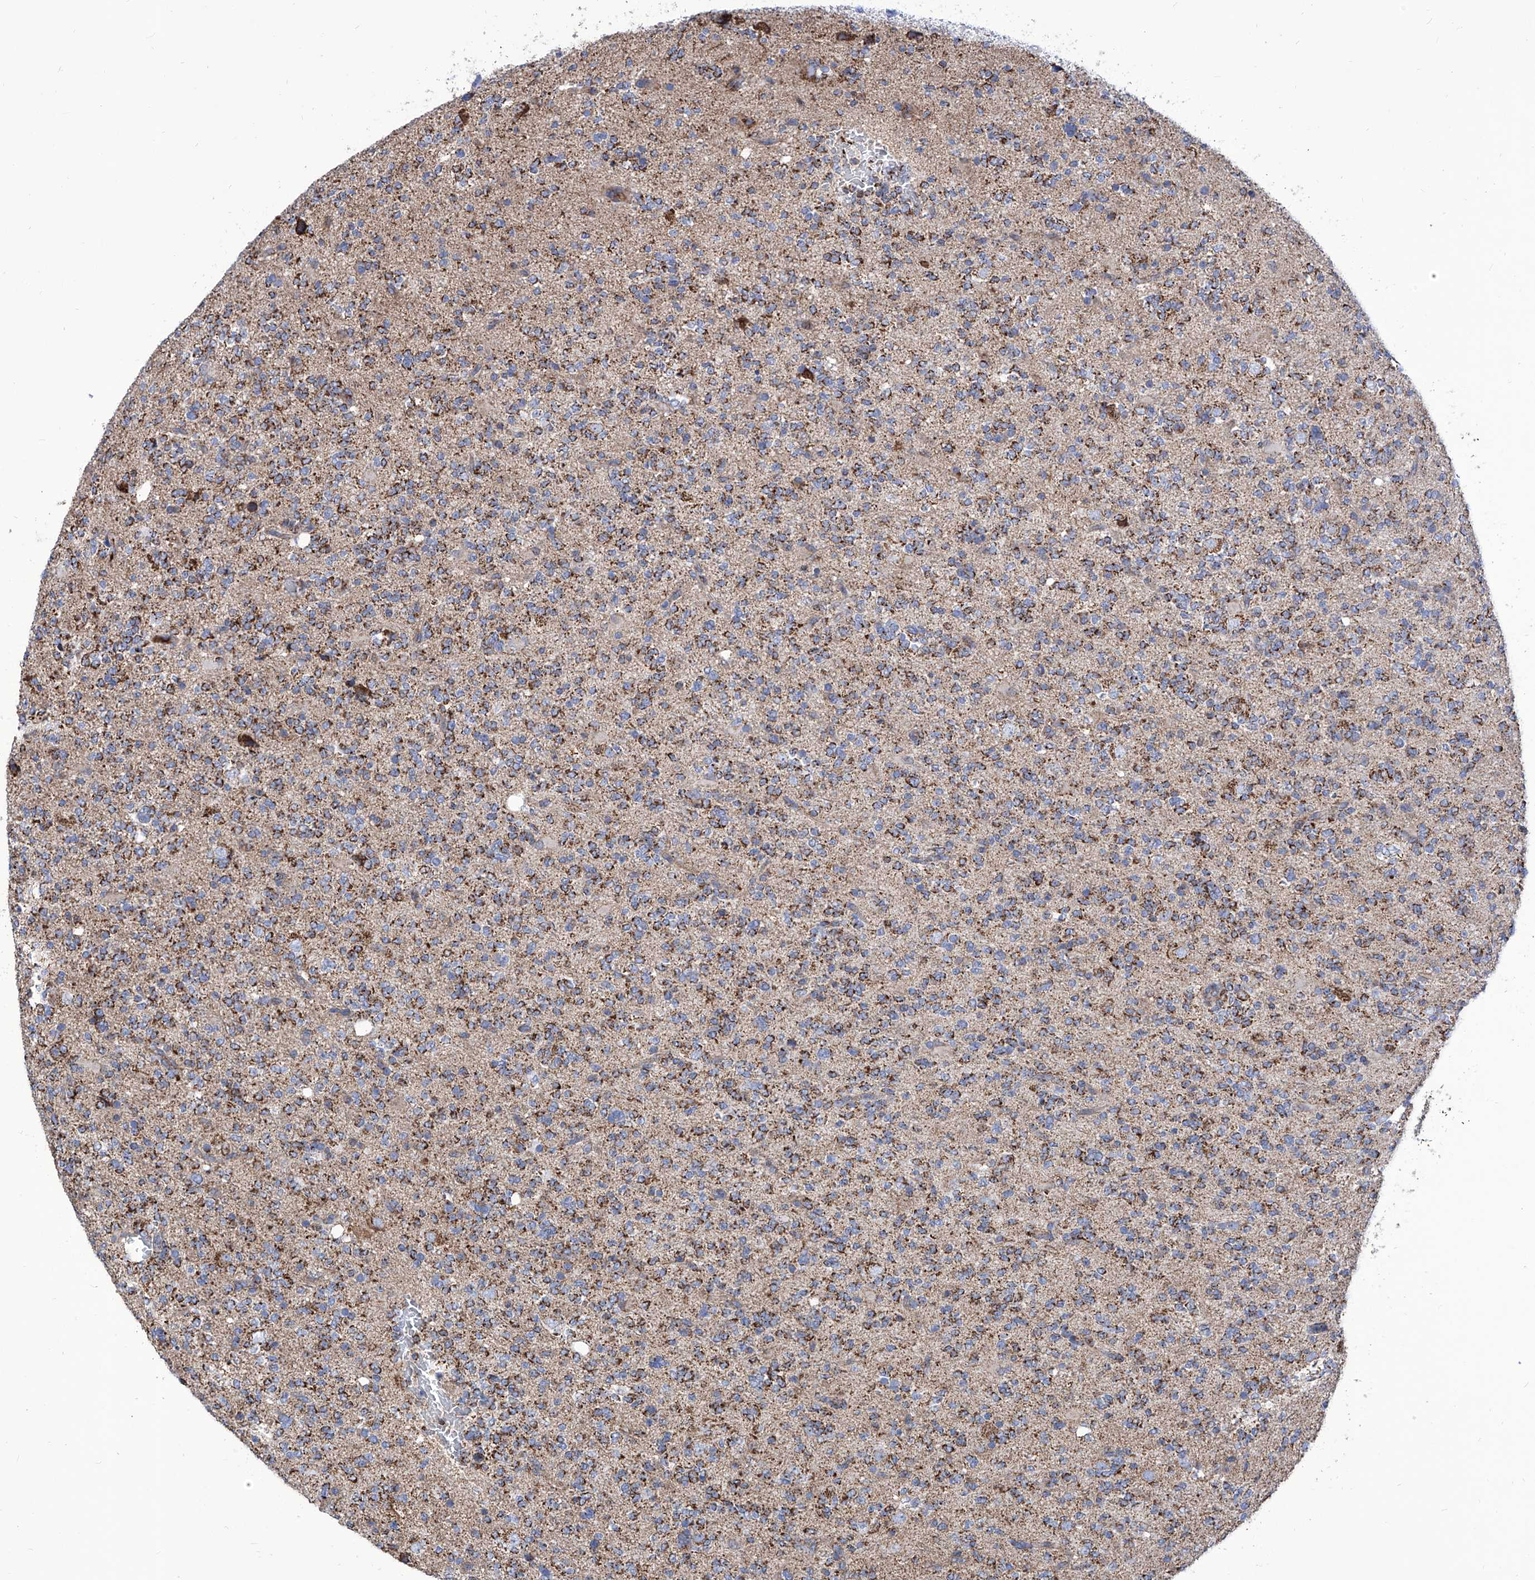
{"staining": {"intensity": "moderate", "quantity": ">75%", "location": "cytoplasmic/membranous"}, "tissue": "glioma", "cell_type": "Tumor cells", "image_type": "cancer", "snomed": [{"axis": "morphology", "description": "Glioma, malignant, High grade"}, {"axis": "topography", "description": "Brain"}], "caption": "Immunohistochemistry of glioma reveals medium levels of moderate cytoplasmic/membranous staining in approximately >75% of tumor cells. (brown staining indicates protein expression, while blue staining denotes nuclei).", "gene": "SRBD1", "patient": {"sex": "female", "age": 62}}